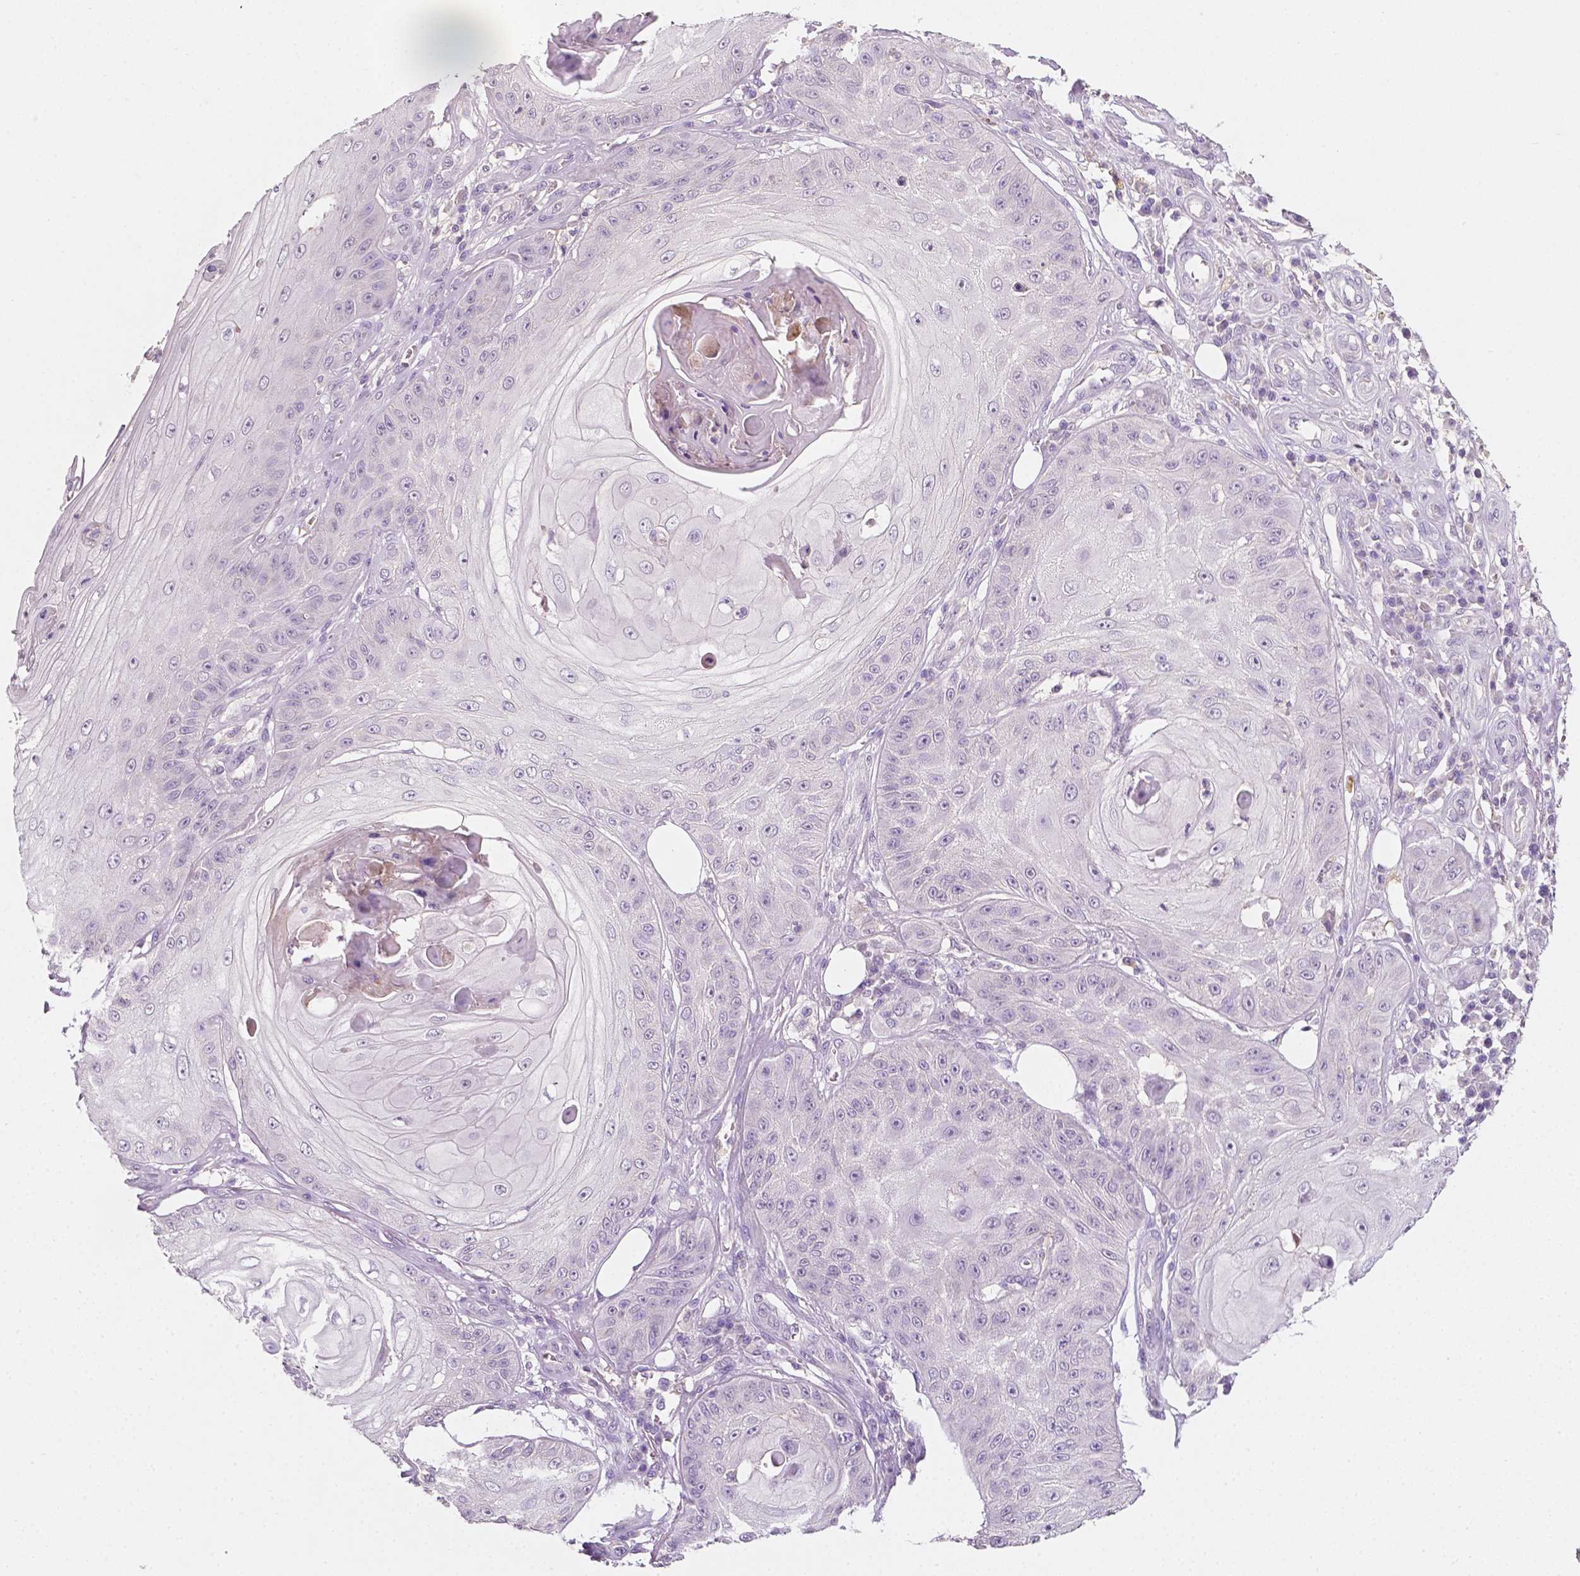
{"staining": {"intensity": "negative", "quantity": "none", "location": "none"}, "tissue": "skin cancer", "cell_type": "Tumor cells", "image_type": "cancer", "snomed": [{"axis": "morphology", "description": "Squamous cell carcinoma, NOS"}, {"axis": "topography", "description": "Skin"}], "caption": "A micrograph of skin squamous cell carcinoma stained for a protein displays no brown staining in tumor cells.", "gene": "EGFR", "patient": {"sex": "male", "age": 70}}